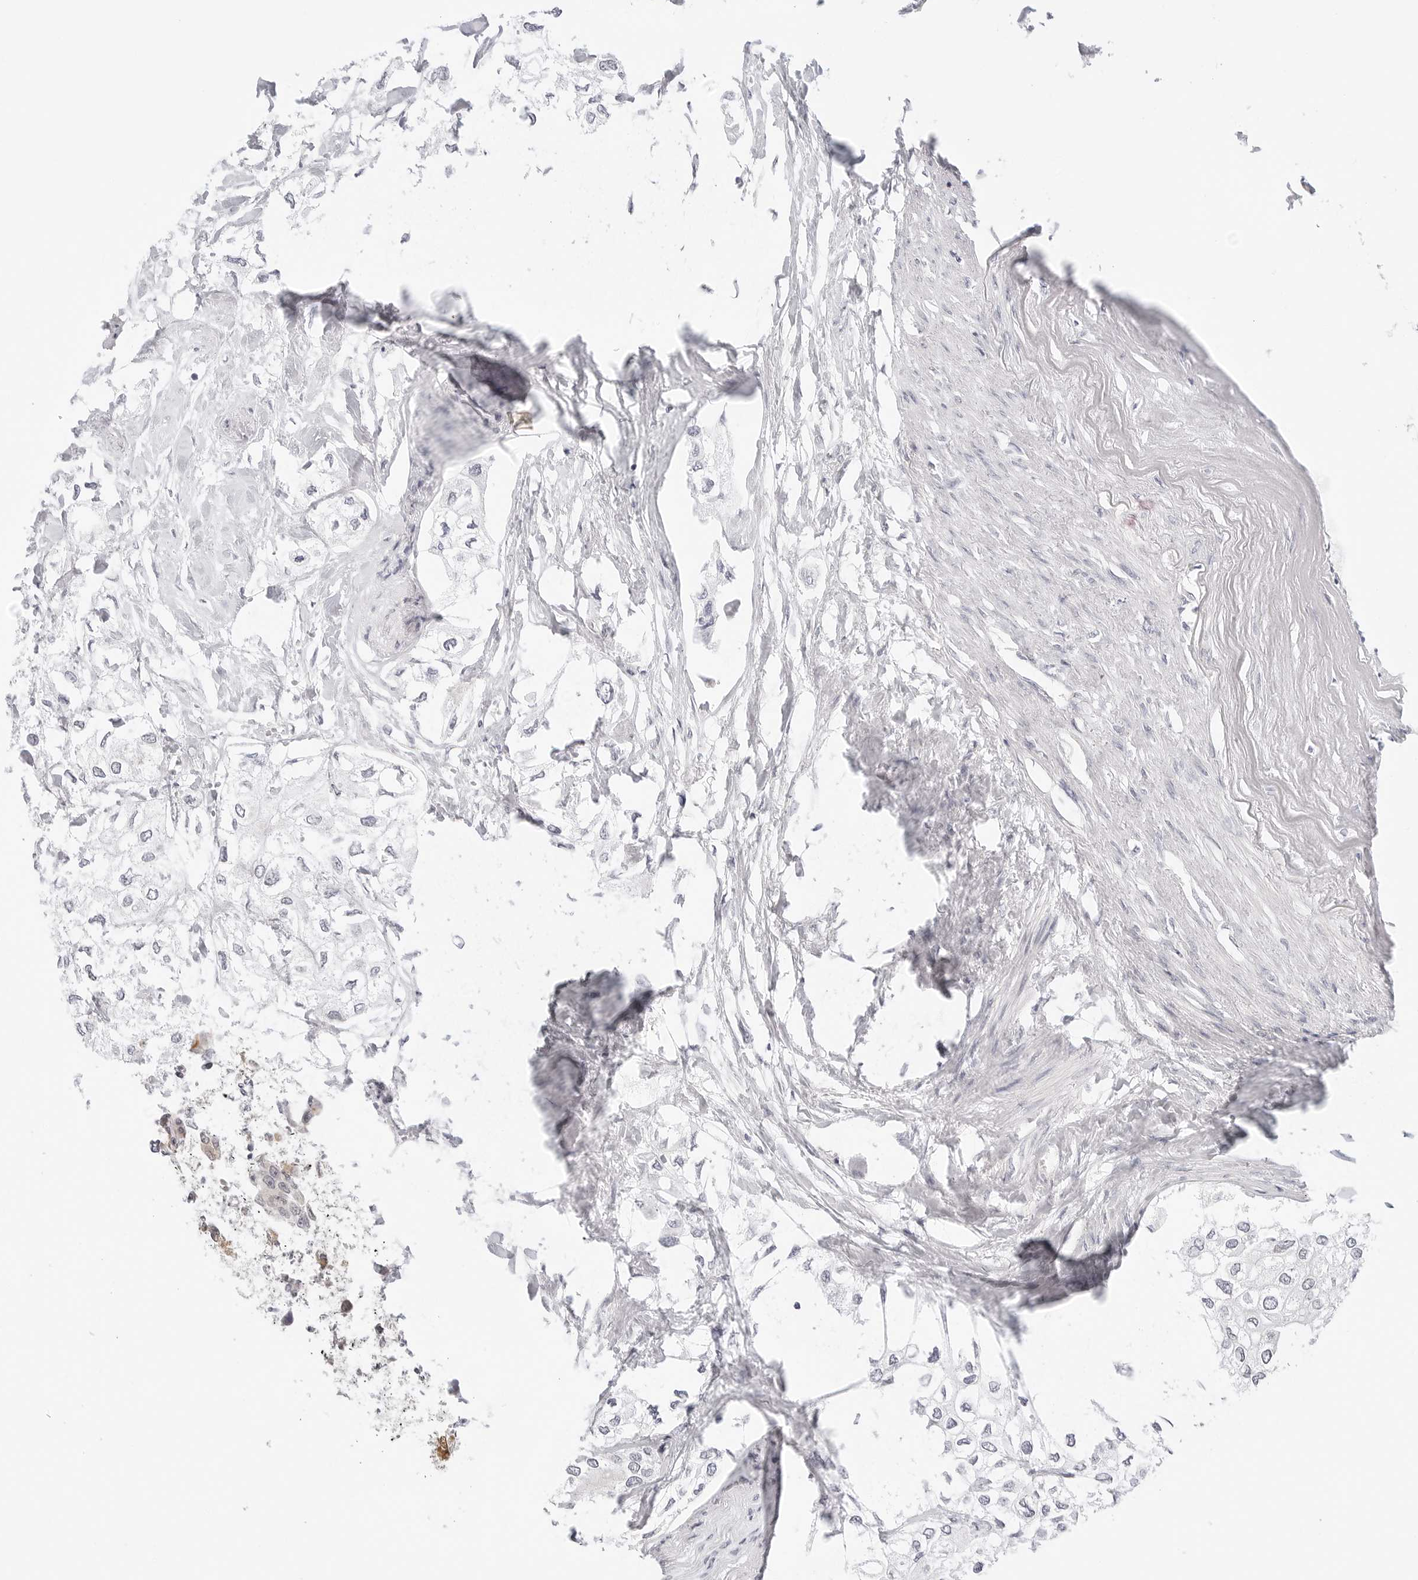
{"staining": {"intensity": "negative", "quantity": "none", "location": "none"}, "tissue": "urothelial cancer", "cell_type": "Tumor cells", "image_type": "cancer", "snomed": [{"axis": "morphology", "description": "Urothelial carcinoma, High grade"}, {"axis": "topography", "description": "Urinary bladder"}], "caption": "Immunohistochemistry (IHC) image of neoplastic tissue: human urothelial cancer stained with DAB (3,3'-diaminobenzidine) displays no significant protein staining in tumor cells. (Immunohistochemistry (IHC), brightfield microscopy, high magnification).", "gene": "TCP1", "patient": {"sex": "male", "age": 64}}